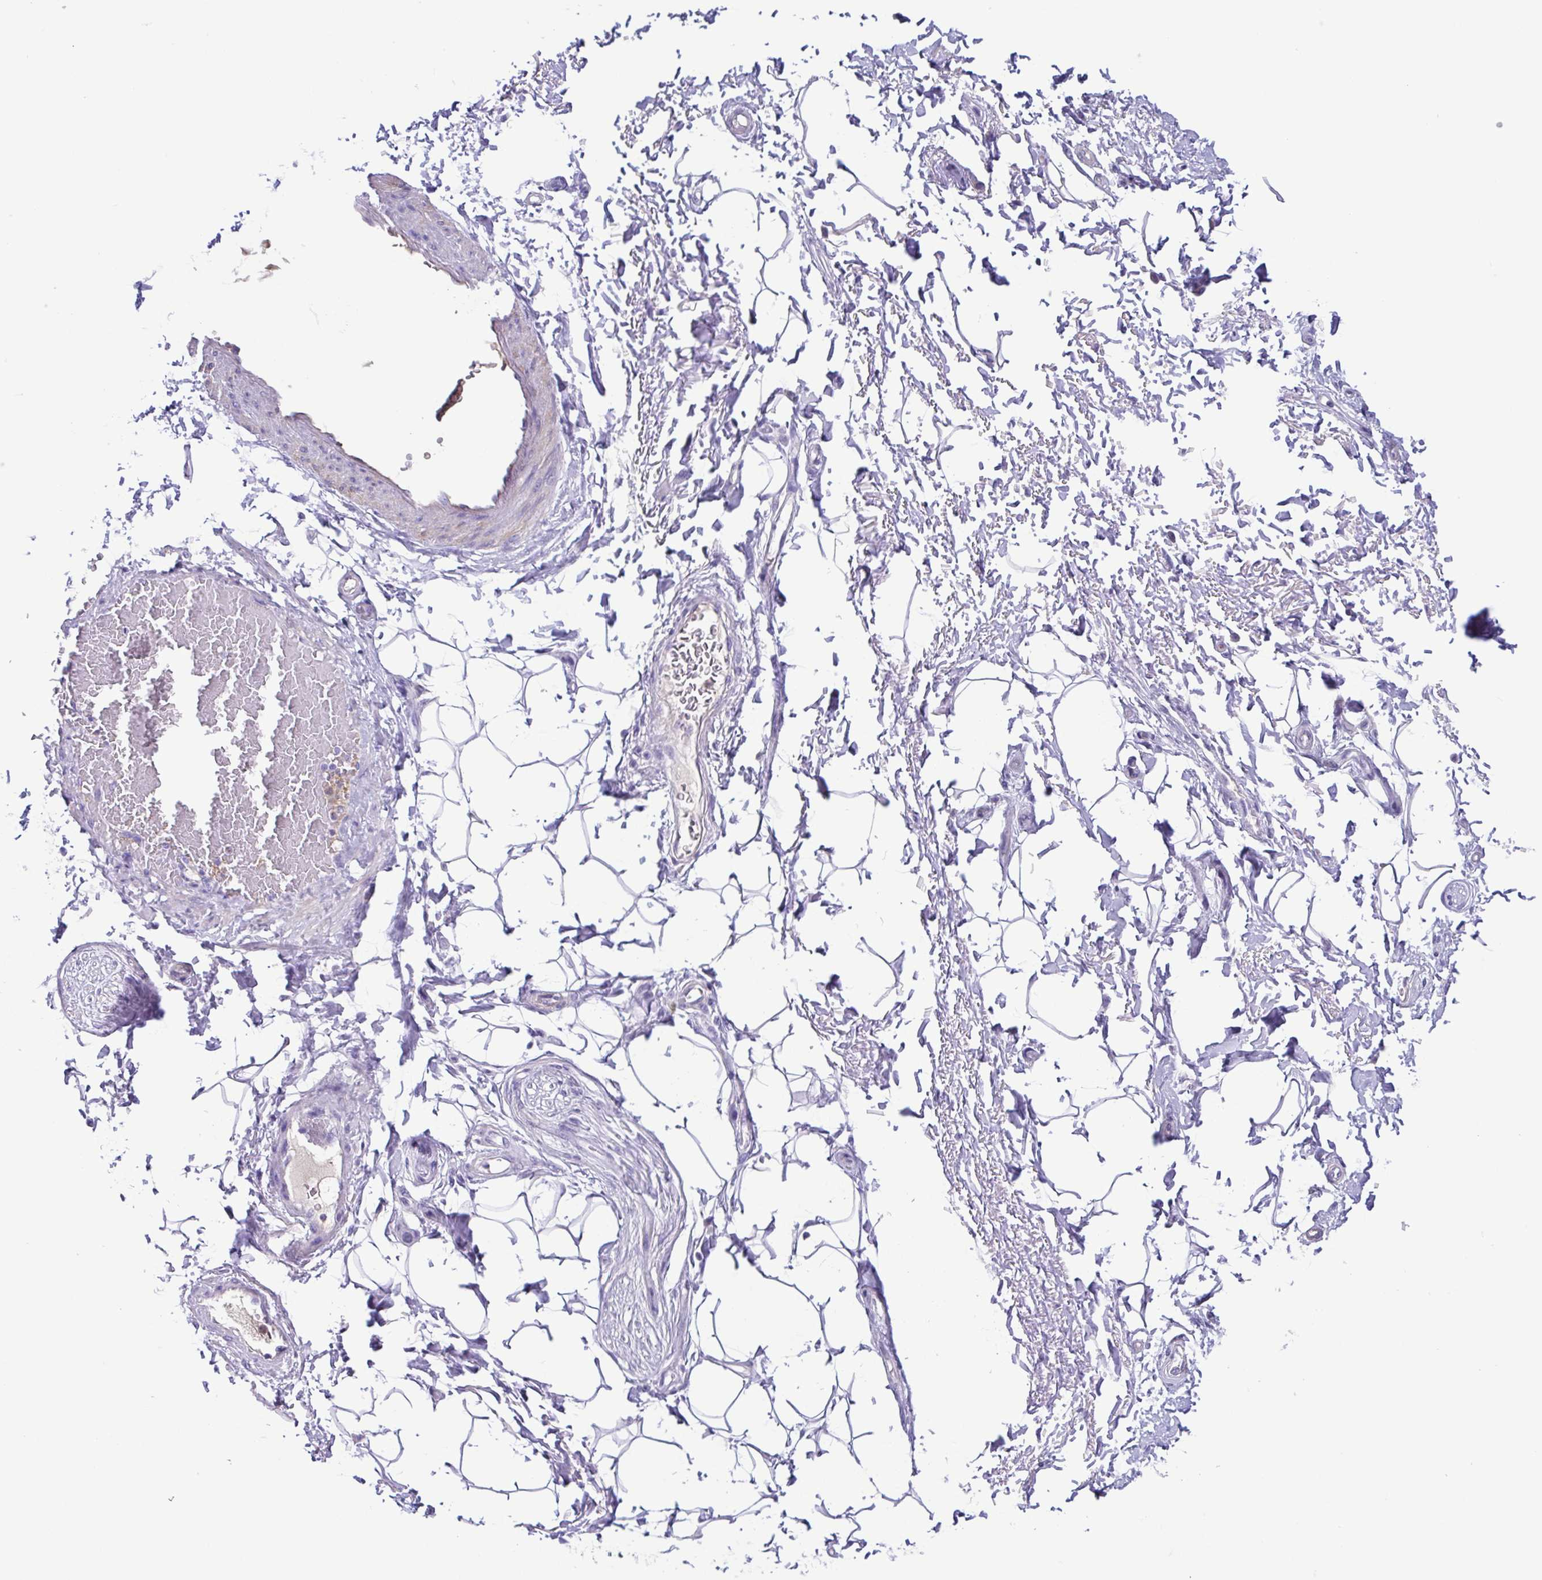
{"staining": {"intensity": "negative", "quantity": "none", "location": "none"}, "tissue": "adipose tissue", "cell_type": "Adipocytes", "image_type": "normal", "snomed": [{"axis": "morphology", "description": "Normal tissue, NOS"}, {"axis": "topography", "description": "Peripheral nerve tissue"}], "caption": "IHC of benign adipose tissue shows no staining in adipocytes. (DAB IHC, high magnification).", "gene": "CYP11B1", "patient": {"sex": "male", "age": 51}}